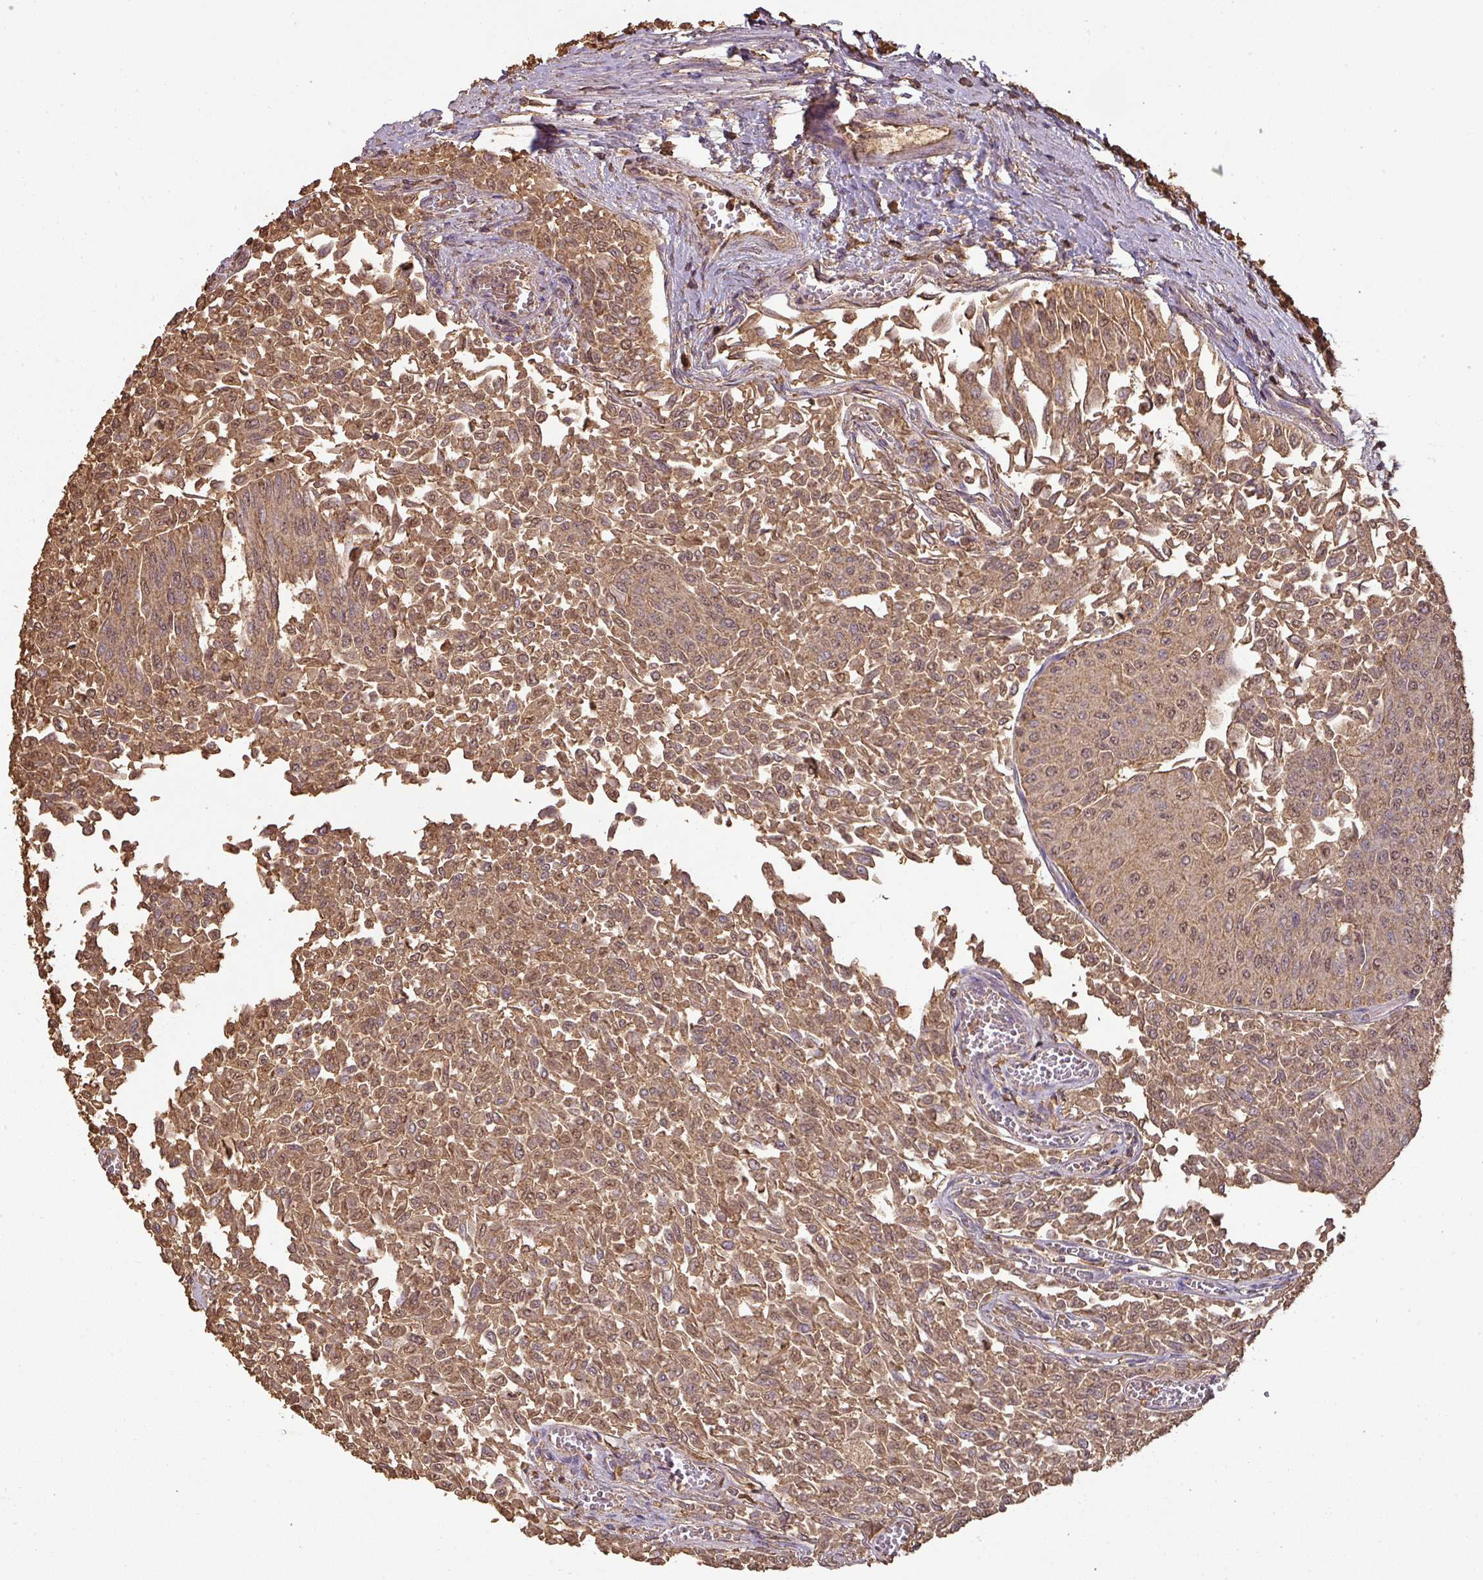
{"staining": {"intensity": "moderate", "quantity": ">75%", "location": "cytoplasmic/membranous,nuclear"}, "tissue": "urothelial cancer", "cell_type": "Tumor cells", "image_type": "cancer", "snomed": [{"axis": "morphology", "description": "Urothelial carcinoma, NOS"}, {"axis": "topography", "description": "Urinary bladder"}], "caption": "A photomicrograph showing moderate cytoplasmic/membranous and nuclear expression in approximately >75% of tumor cells in transitional cell carcinoma, as visualized by brown immunohistochemical staining.", "gene": "ATAT1", "patient": {"sex": "male", "age": 59}}